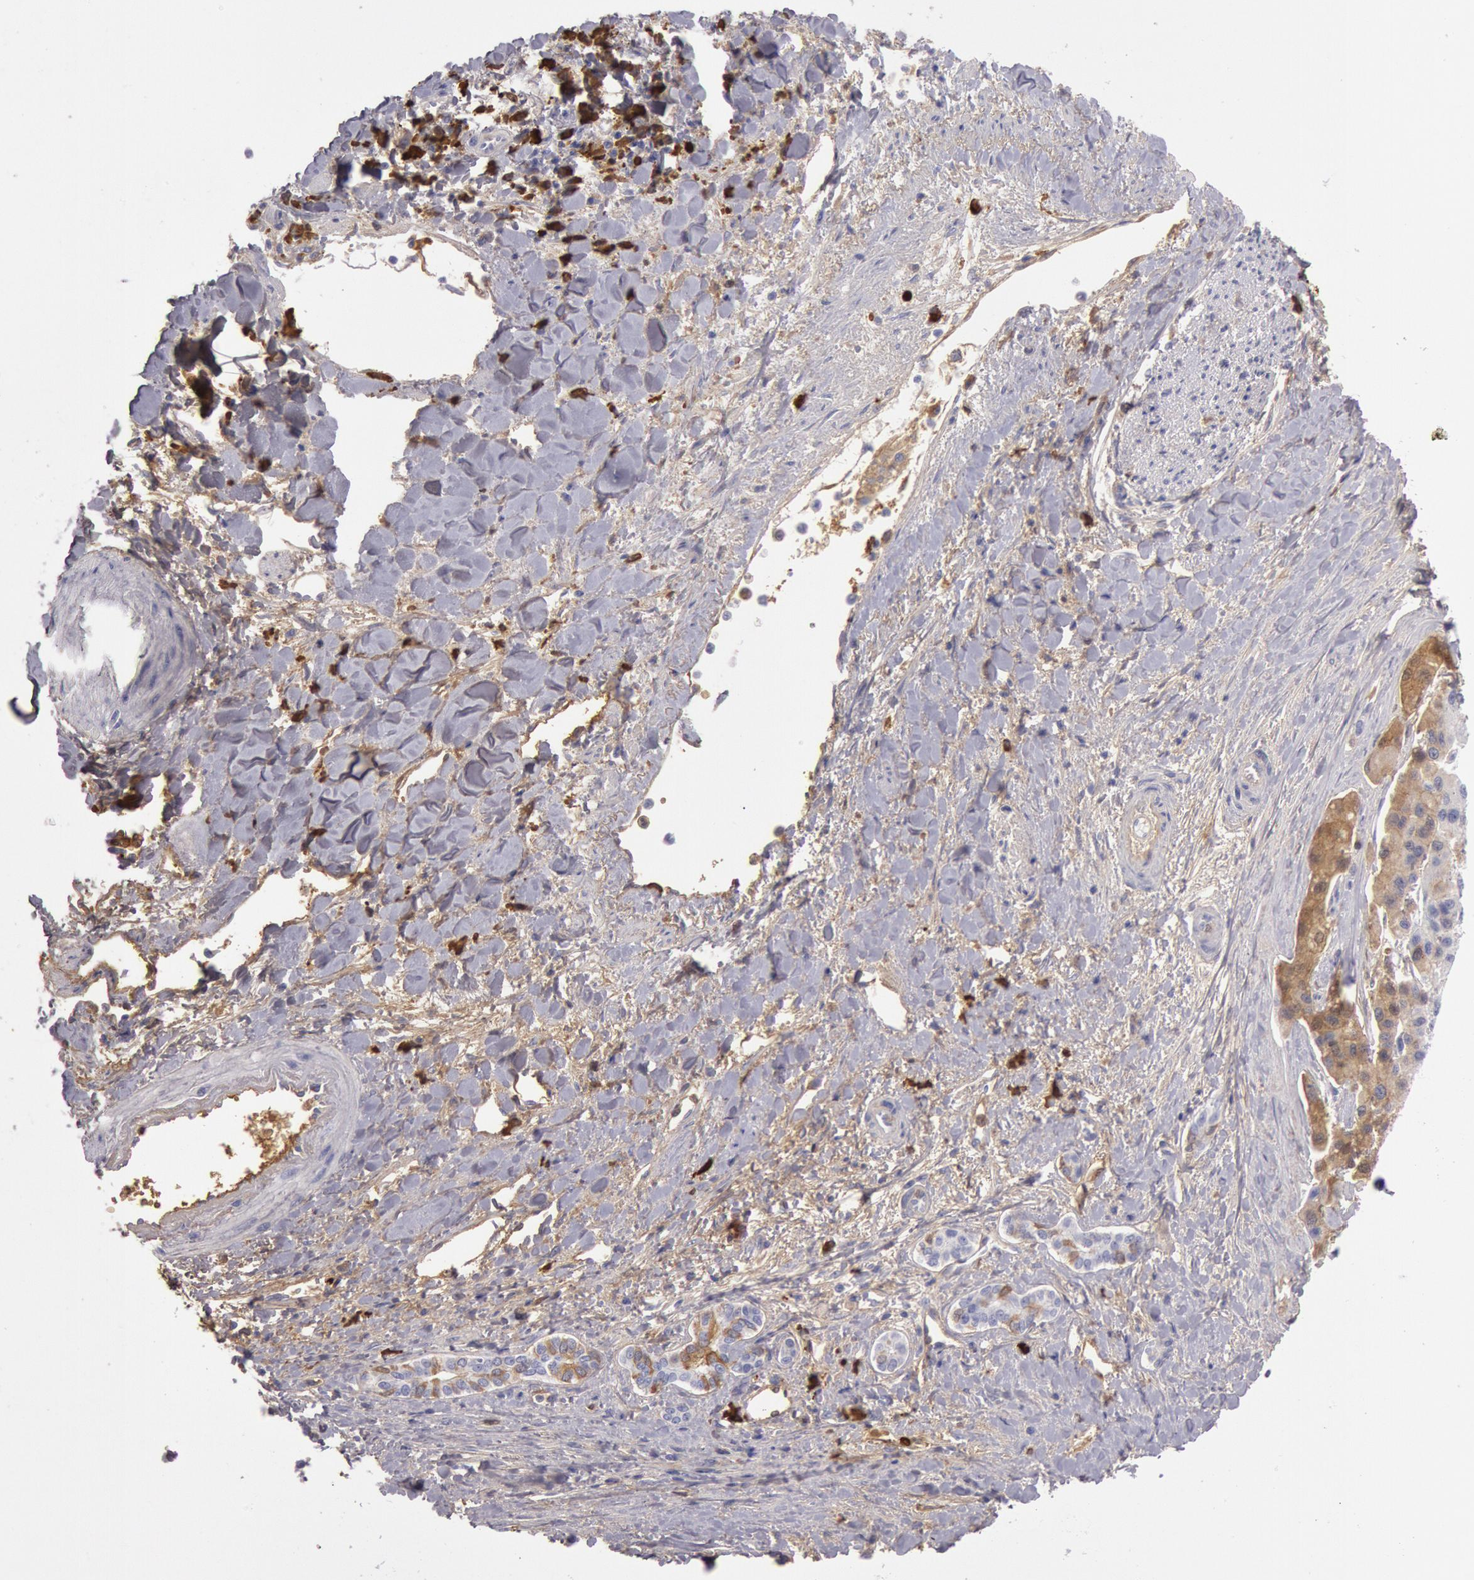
{"staining": {"intensity": "moderate", "quantity": ">75%", "location": "cytoplasmic/membranous"}, "tissue": "liver cancer", "cell_type": "Tumor cells", "image_type": "cancer", "snomed": [{"axis": "morphology", "description": "Carcinoma, Hepatocellular, NOS"}, {"axis": "topography", "description": "Liver"}], "caption": "A high-resolution micrograph shows immunohistochemistry staining of hepatocellular carcinoma (liver), which reveals moderate cytoplasmic/membranous positivity in about >75% of tumor cells.", "gene": "IGHG1", "patient": {"sex": "female", "age": 85}}